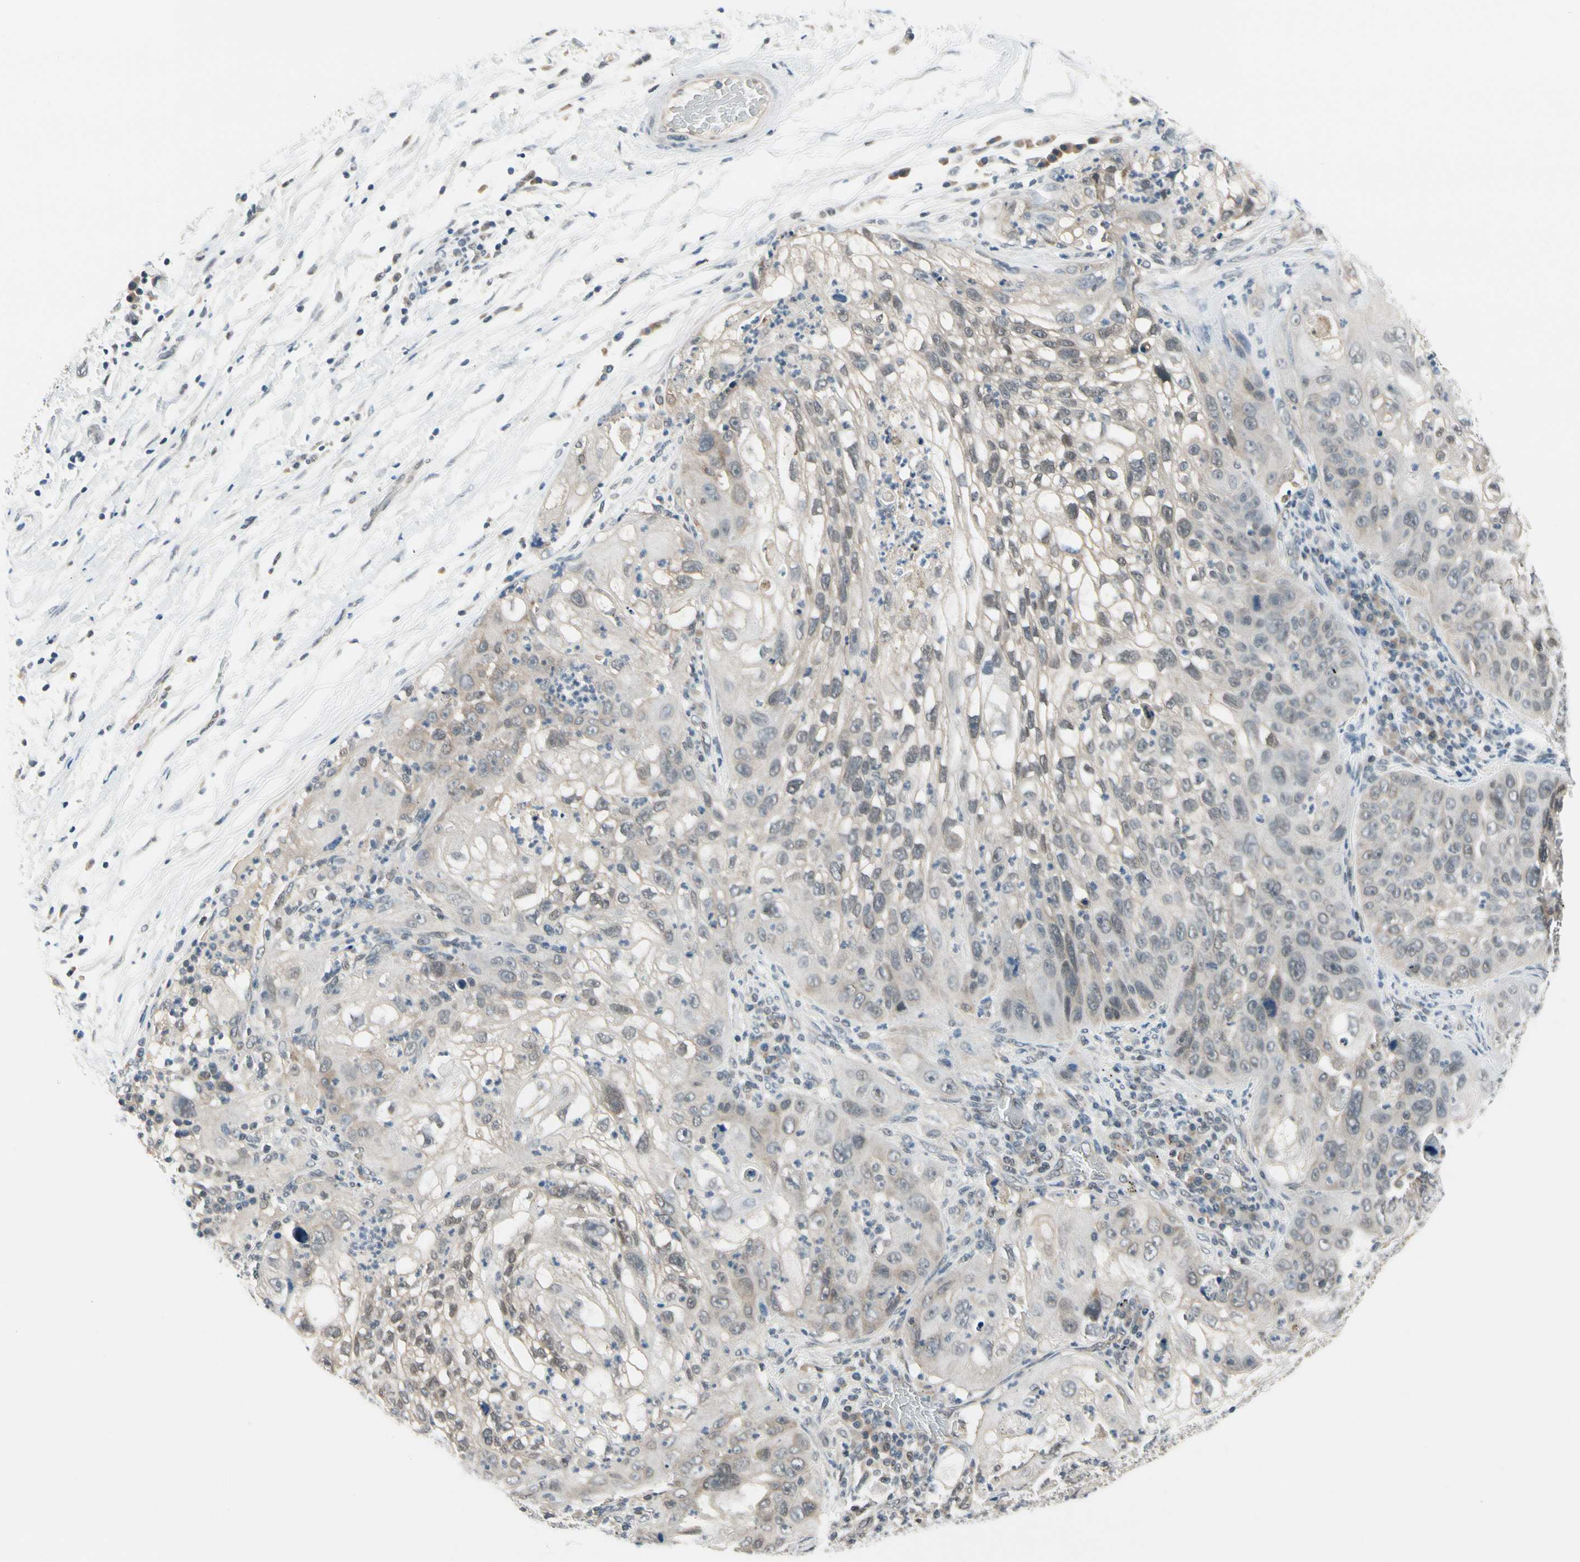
{"staining": {"intensity": "weak", "quantity": "25%-75%", "location": "cytoplasmic/membranous"}, "tissue": "lung cancer", "cell_type": "Tumor cells", "image_type": "cancer", "snomed": [{"axis": "morphology", "description": "Inflammation, NOS"}, {"axis": "morphology", "description": "Squamous cell carcinoma, NOS"}, {"axis": "topography", "description": "Lymph node"}, {"axis": "topography", "description": "Soft tissue"}, {"axis": "topography", "description": "Lung"}], "caption": "Tumor cells display weak cytoplasmic/membranous positivity in approximately 25%-75% of cells in squamous cell carcinoma (lung).", "gene": "TAF12", "patient": {"sex": "male", "age": 66}}